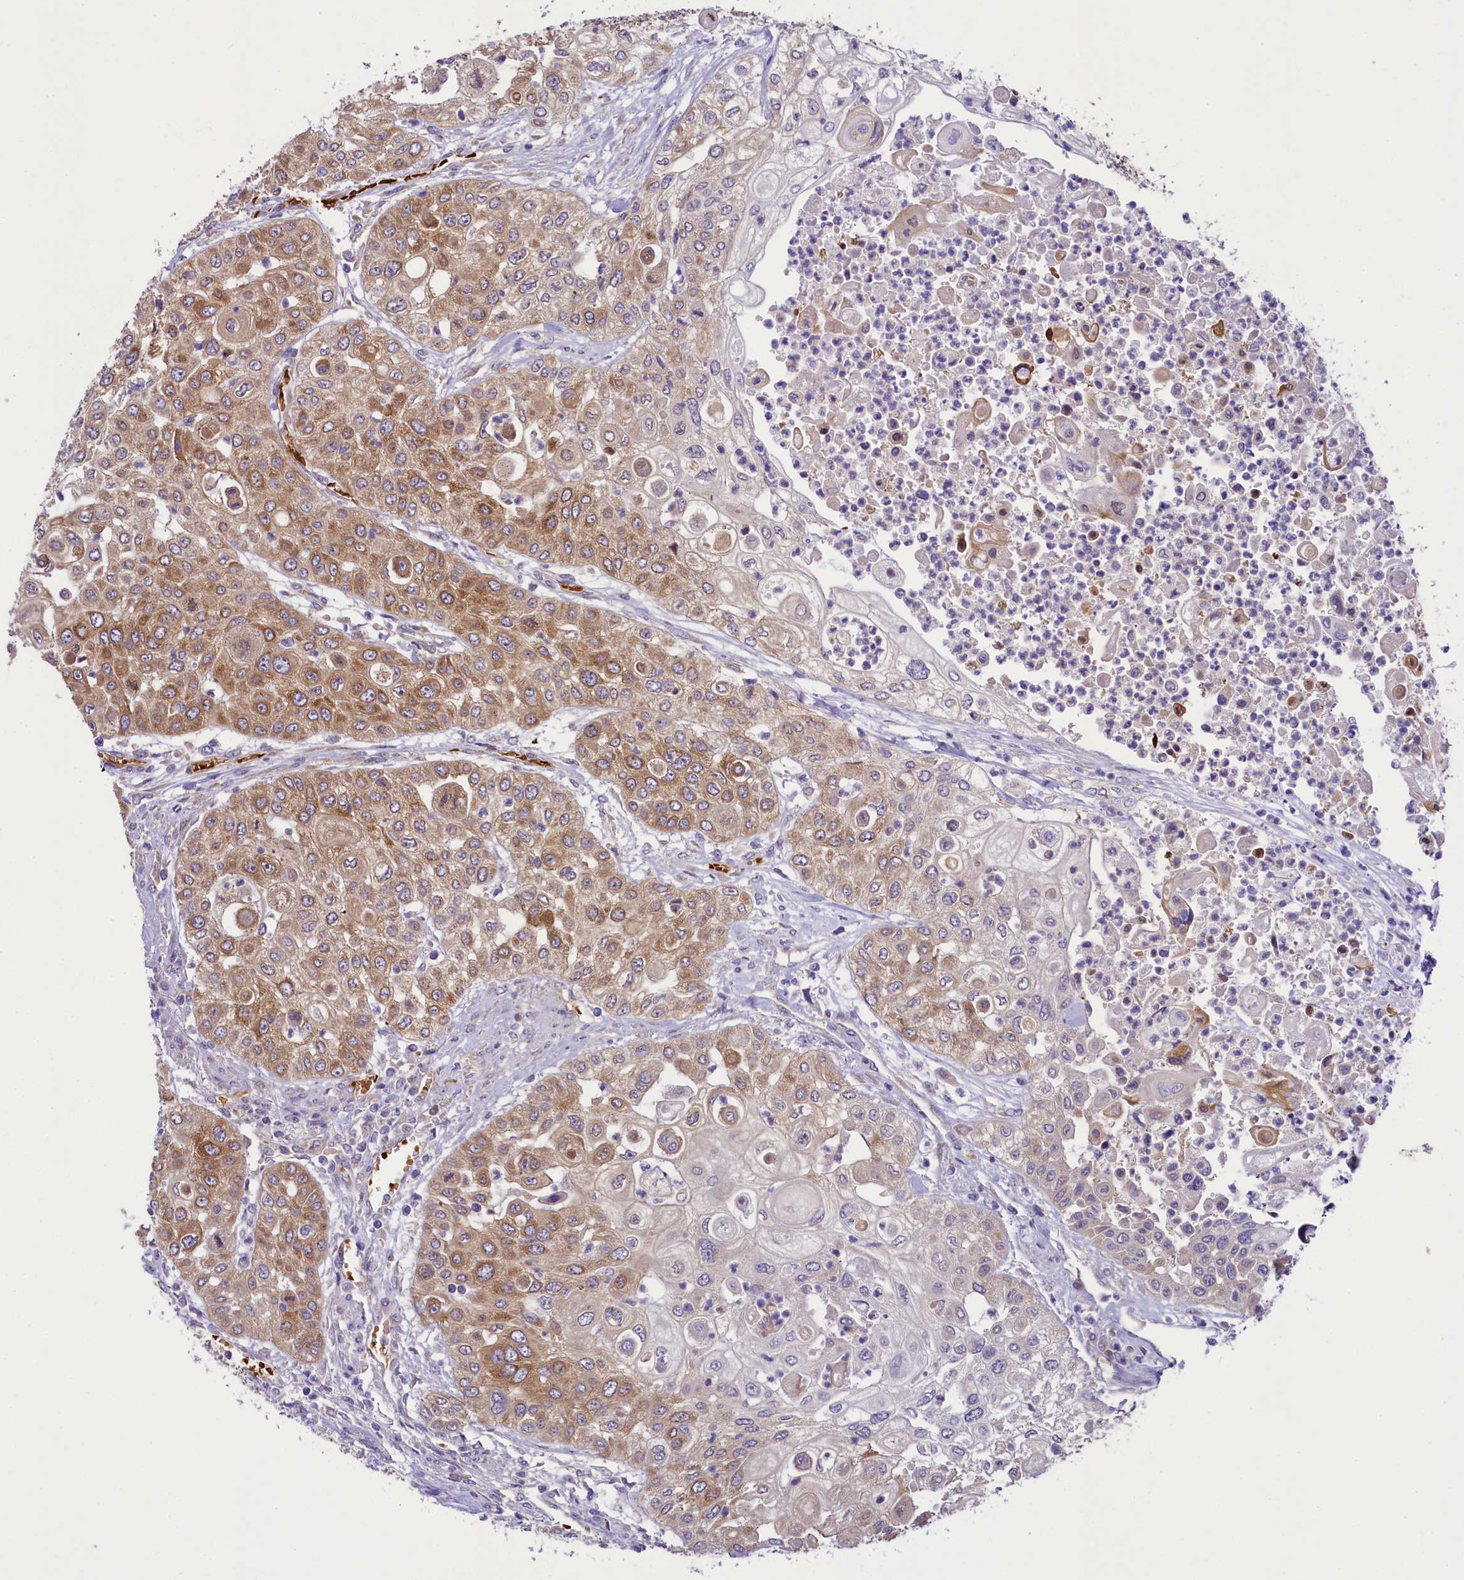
{"staining": {"intensity": "moderate", "quantity": "25%-75%", "location": "cytoplasmic/membranous"}, "tissue": "urothelial cancer", "cell_type": "Tumor cells", "image_type": "cancer", "snomed": [{"axis": "morphology", "description": "Urothelial carcinoma, High grade"}, {"axis": "topography", "description": "Urinary bladder"}], "caption": "Urothelial carcinoma (high-grade) stained with a protein marker reveals moderate staining in tumor cells.", "gene": "LARP4", "patient": {"sex": "female", "age": 79}}